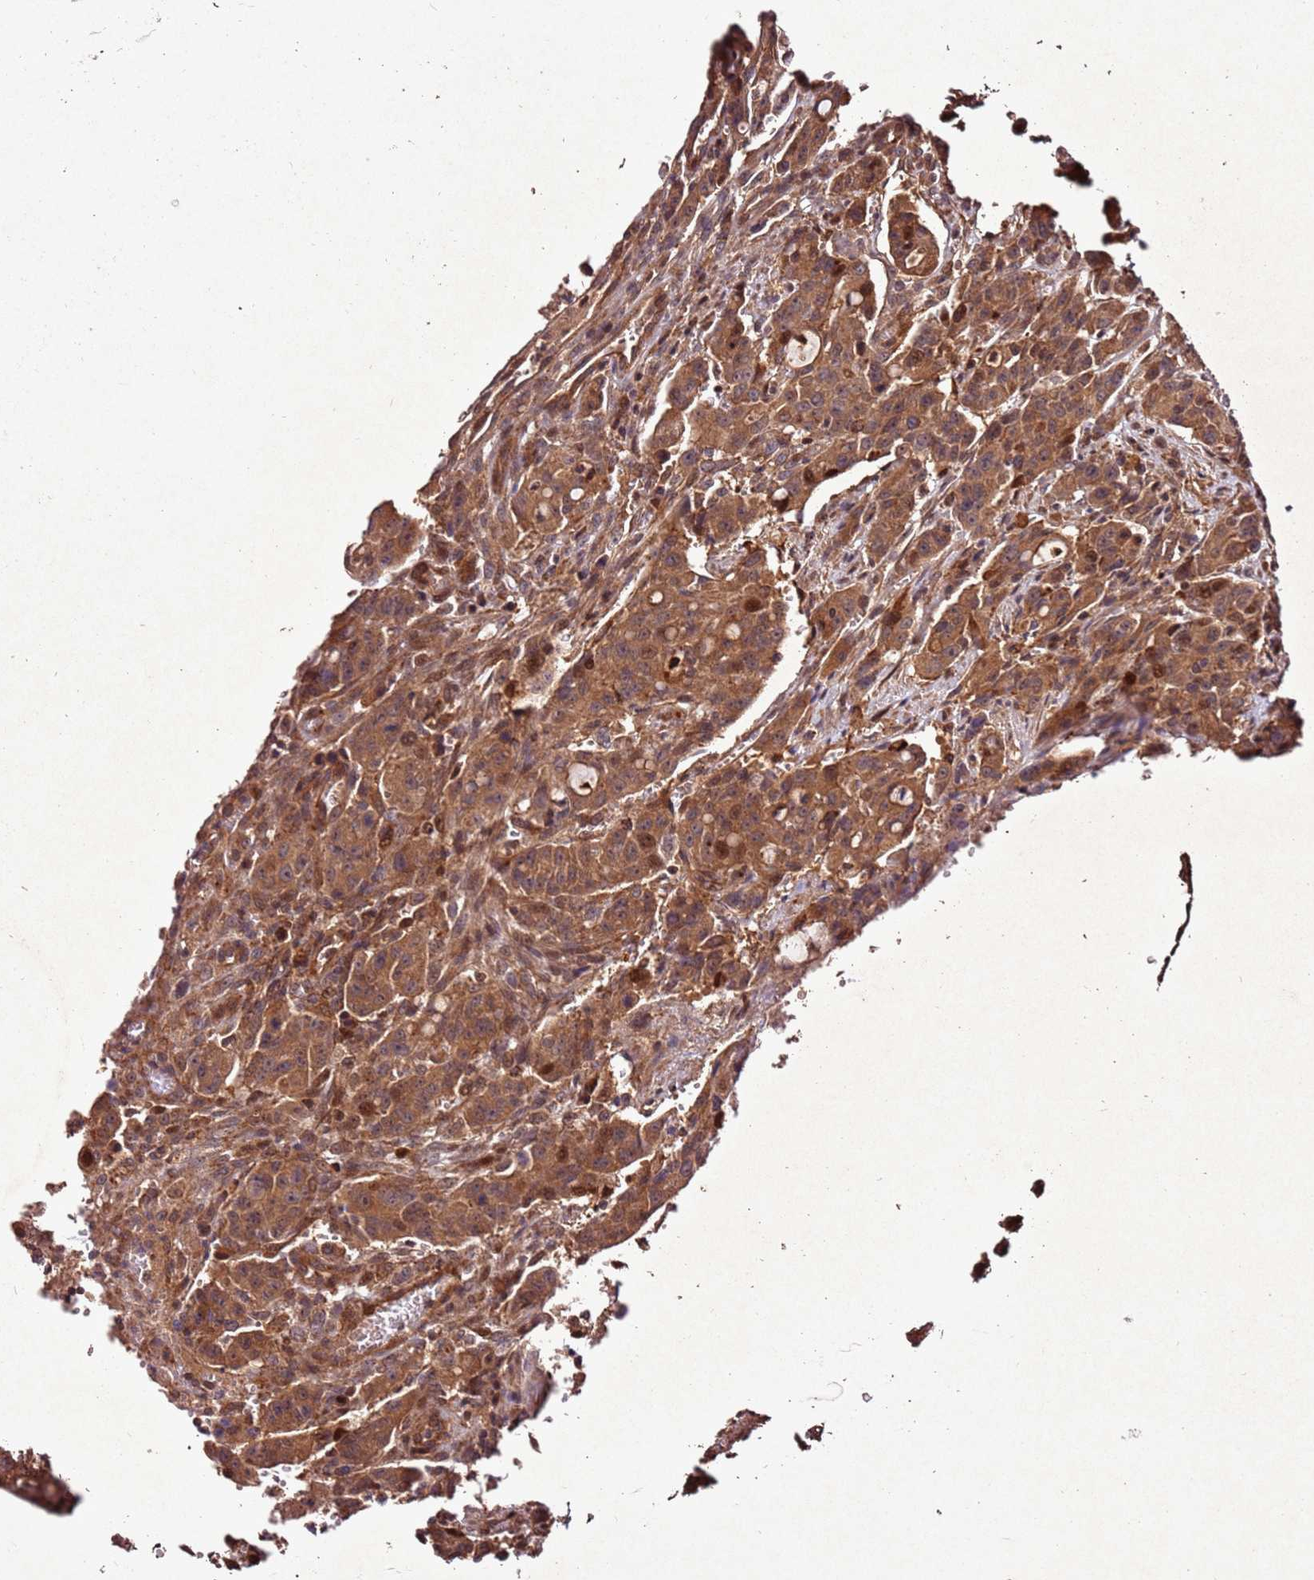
{"staining": {"intensity": "moderate", "quantity": ">75%", "location": "cytoplasmic/membranous"}, "tissue": "colorectal cancer", "cell_type": "Tumor cells", "image_type": "cancer", "snomed": [{"axis": "morphology", "description": "Adenocarcinoma, NOS"}, {"axis": "topography", "description": "Colon"}], "caption": "Adenocarcinoma (colorectal) was stained to show a protein in brown. There is medium levels of moderate cytoplasmic/membranous expression in approximately >75% of tumor cells.", "gene": "PTMA", "patient": {"sex": "male", "age": 62}}